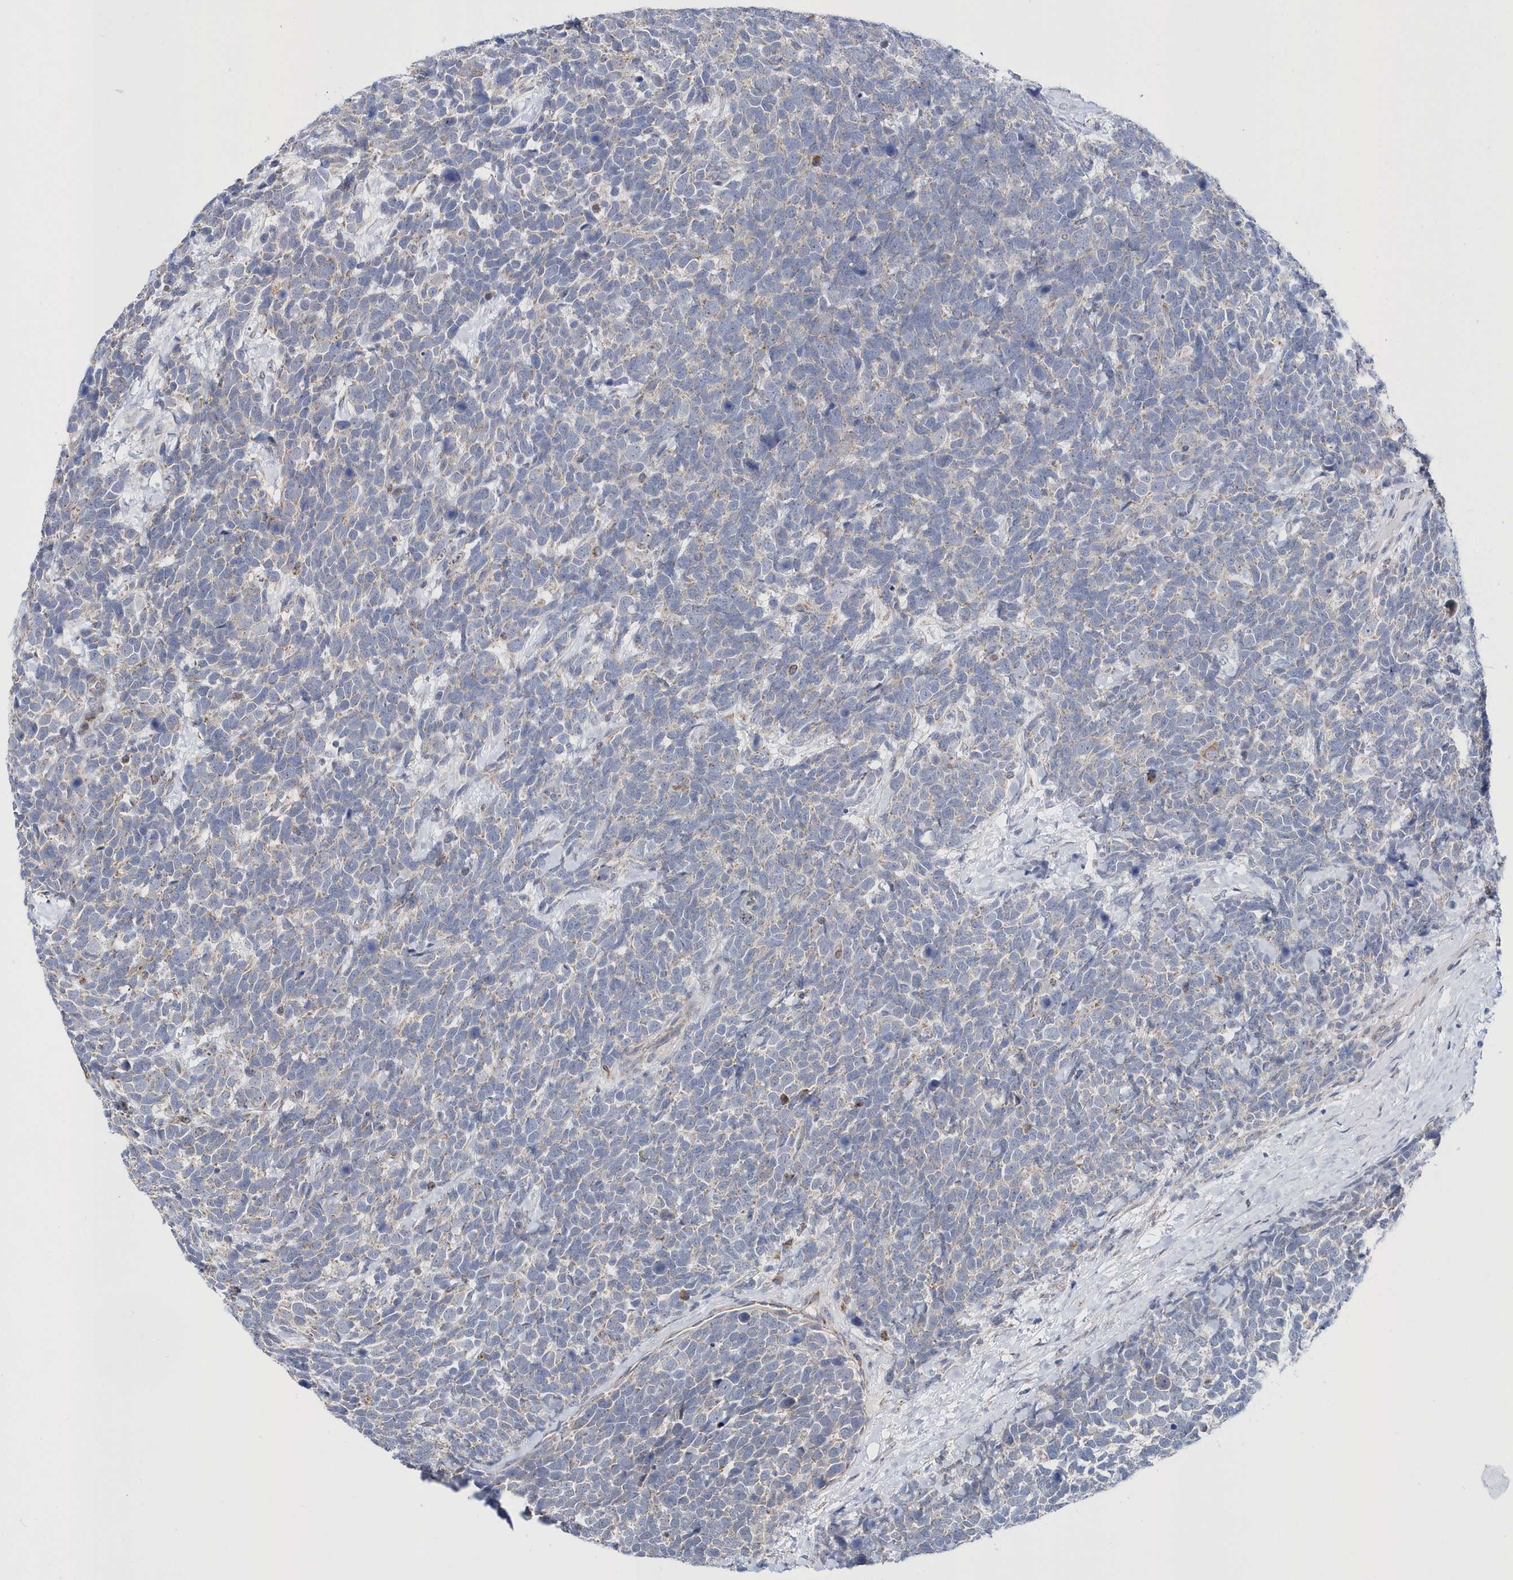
{"staining": {"intensity": "negative", "quantity": "none", "location": "none"}, "tissue": "urothelial cancer", "cell_type": "Tumor cells", "image_type": "cancer", "snomed": [{"axis": "morphology", "description": "Urothelial carcinoma, High grade"}, {"axis": "topography", "description": "Urinary bladder"}], "caption": "Immunohistochemistry of urothelial cancer demonstrates no expression in tumor cells. (DAB (3,3'-diaminobenzidine) IHC with hematoxylin counter stain).", "gene": "SPATA5", "patient": {"sex": "female", "age": 82}}